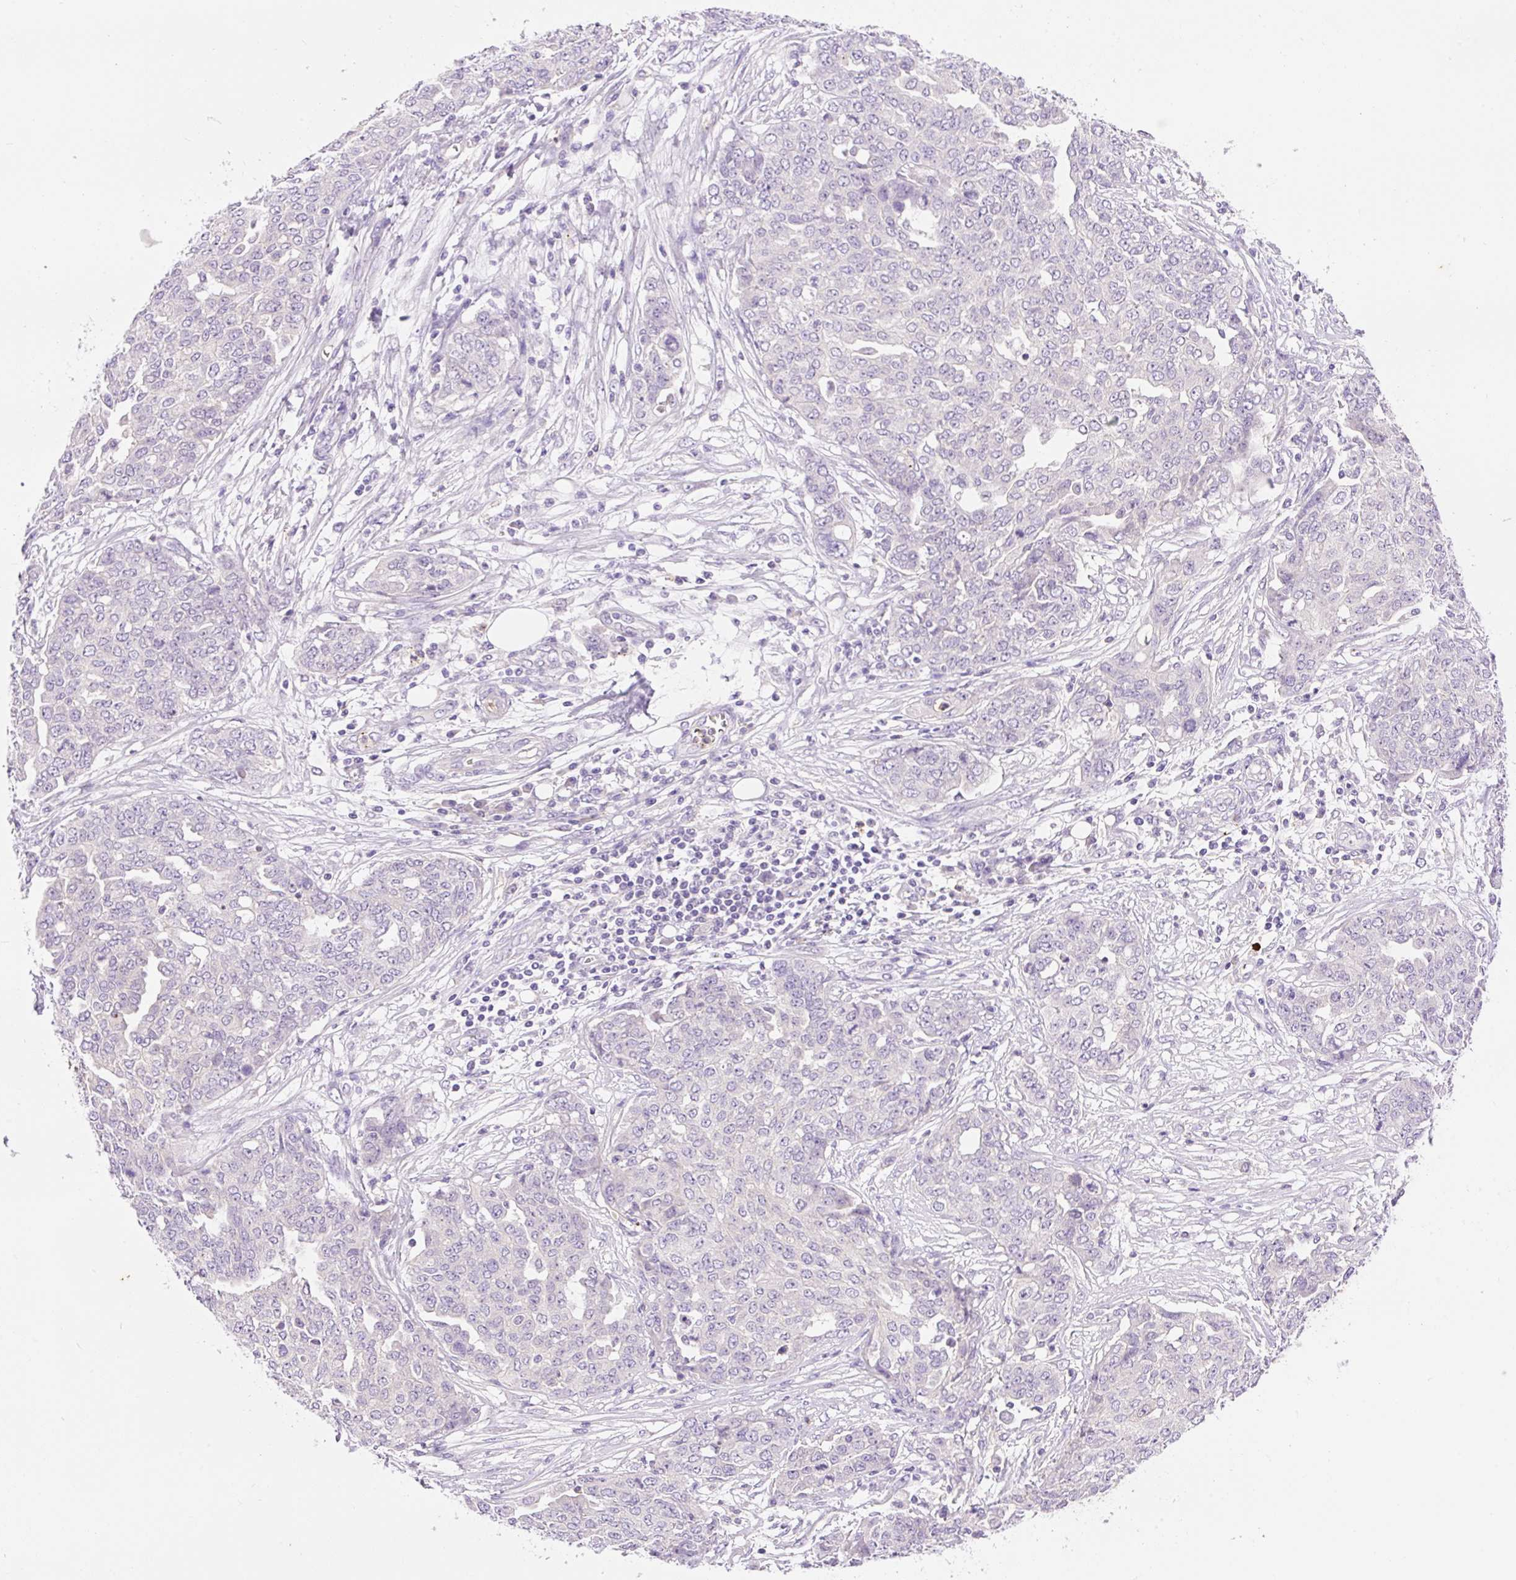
{"staining": {"intensity": "negative", "quantity": "none", "location": "none"}, "tissue": "ovarian cancer", "cell_type": "Tumor cells", "image_type": "cancer", "snomed": [{"axis": "morphology", "description": "Cystadenocarcinoma, serous, NOS"}, {"axis": "topography", "description": "Soft tissue"}, {"axis": "topography", "description": "Ovary"}], "caption": "IHC of ovarian serous cystadenocarcinoma shows no expression in tumor cells.", "gene": "LHFPL5", "patient": {"sex": "female", "age": 57}}